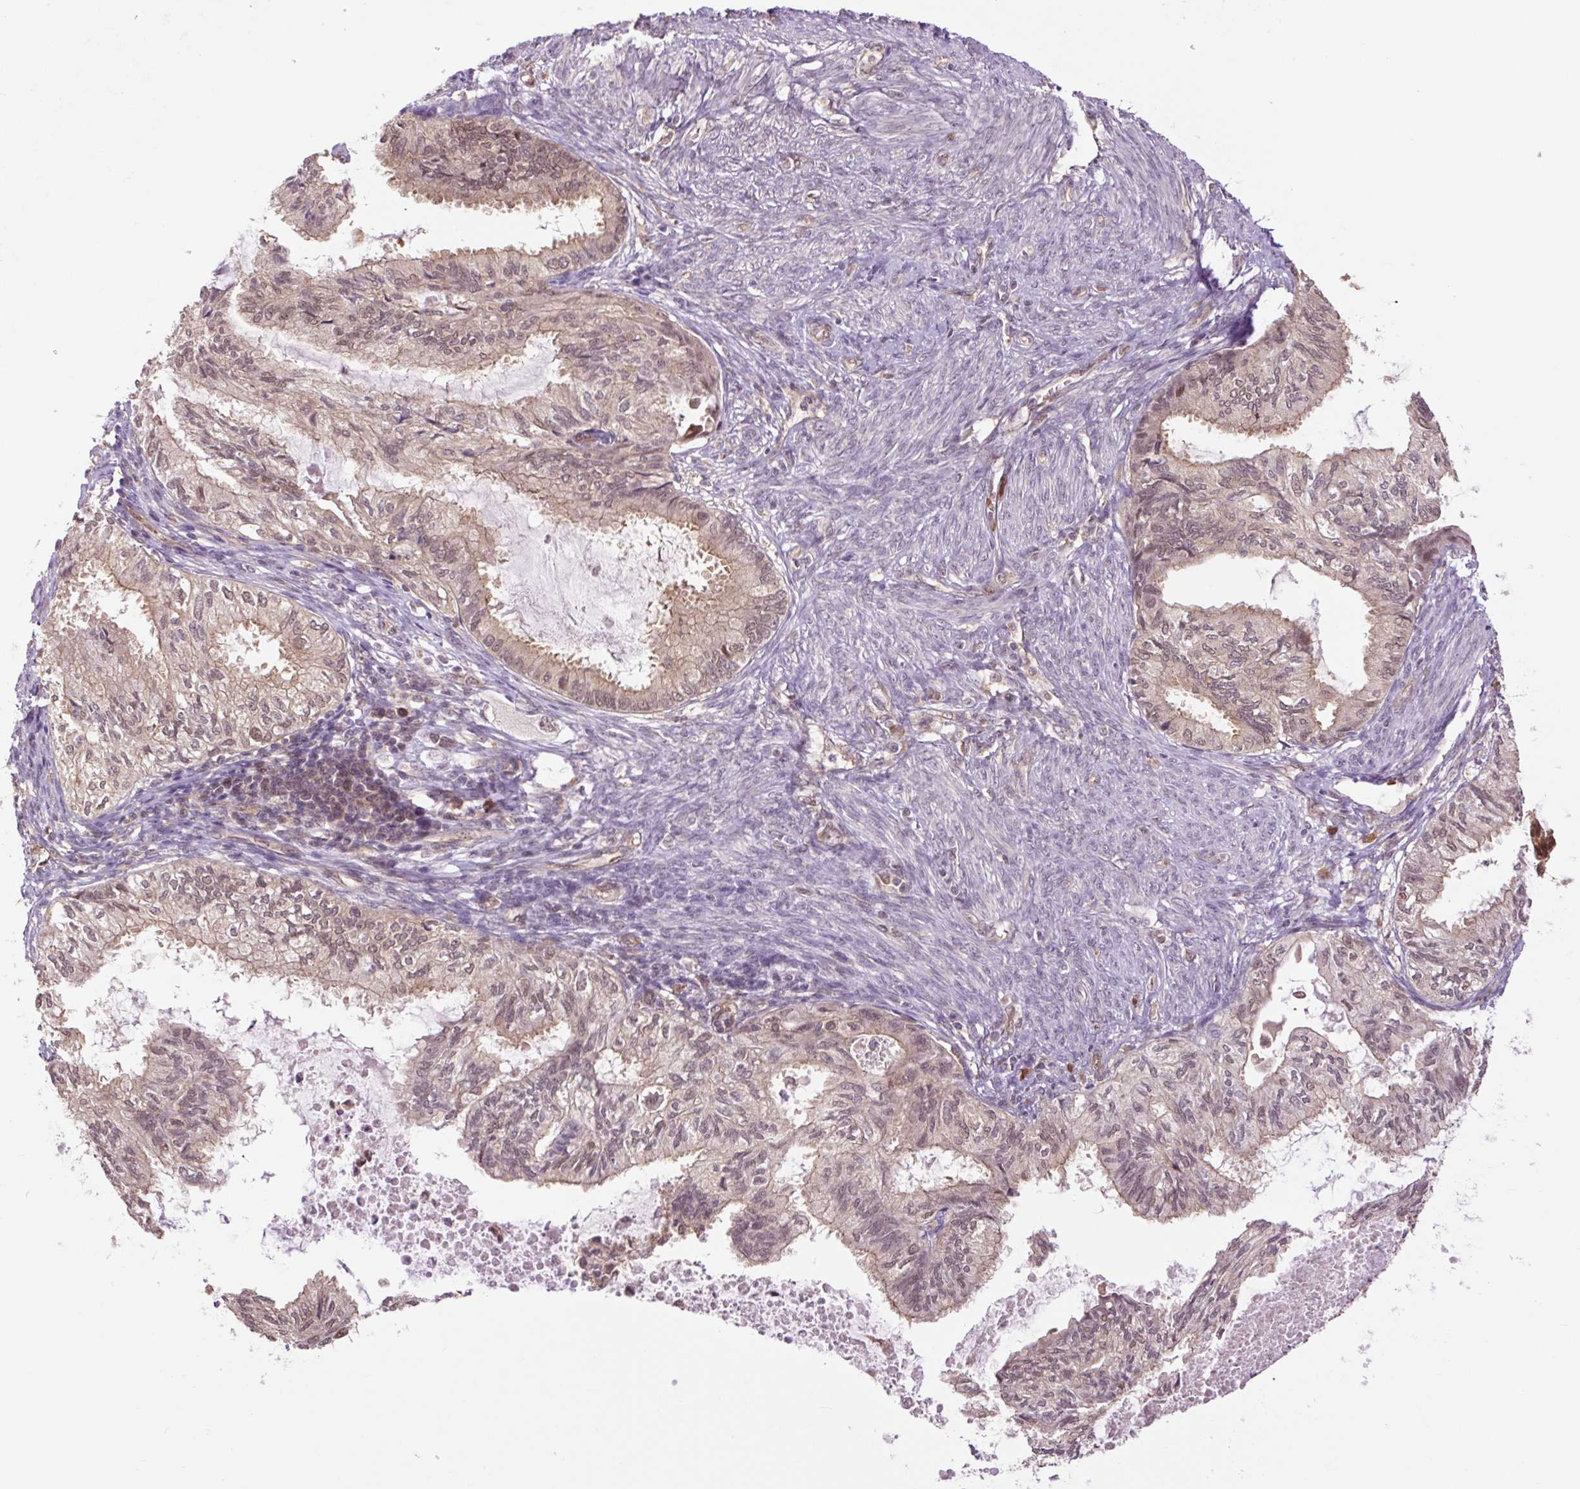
{"staining": {"intensity": "weak", "quantity": ">75%", "location": "cytoplasmic/membranous,nuclear"}, "tissue": "cervical cancer", "cell_type": "Tumor cells", "image_type": "cancer", "snomed": [{"axis": "morphology", "description": "Normal tissue, NOS"}, {"axis": "morphology", "description": "Adenocarcinoma, NOS"}, {"axis": "topography", "description": "Cervix"}, {"axis": "topography", "description": "Endometrium"}], "caption": "A photomicrograph of human adenocarcinoma (cervical) stained for a protein reveals weak cytoplasmic/membranous and nuclear brown staining in tumor cells.", "gene": "TPT1", "patient": {"sex": "female", "age": 86}}